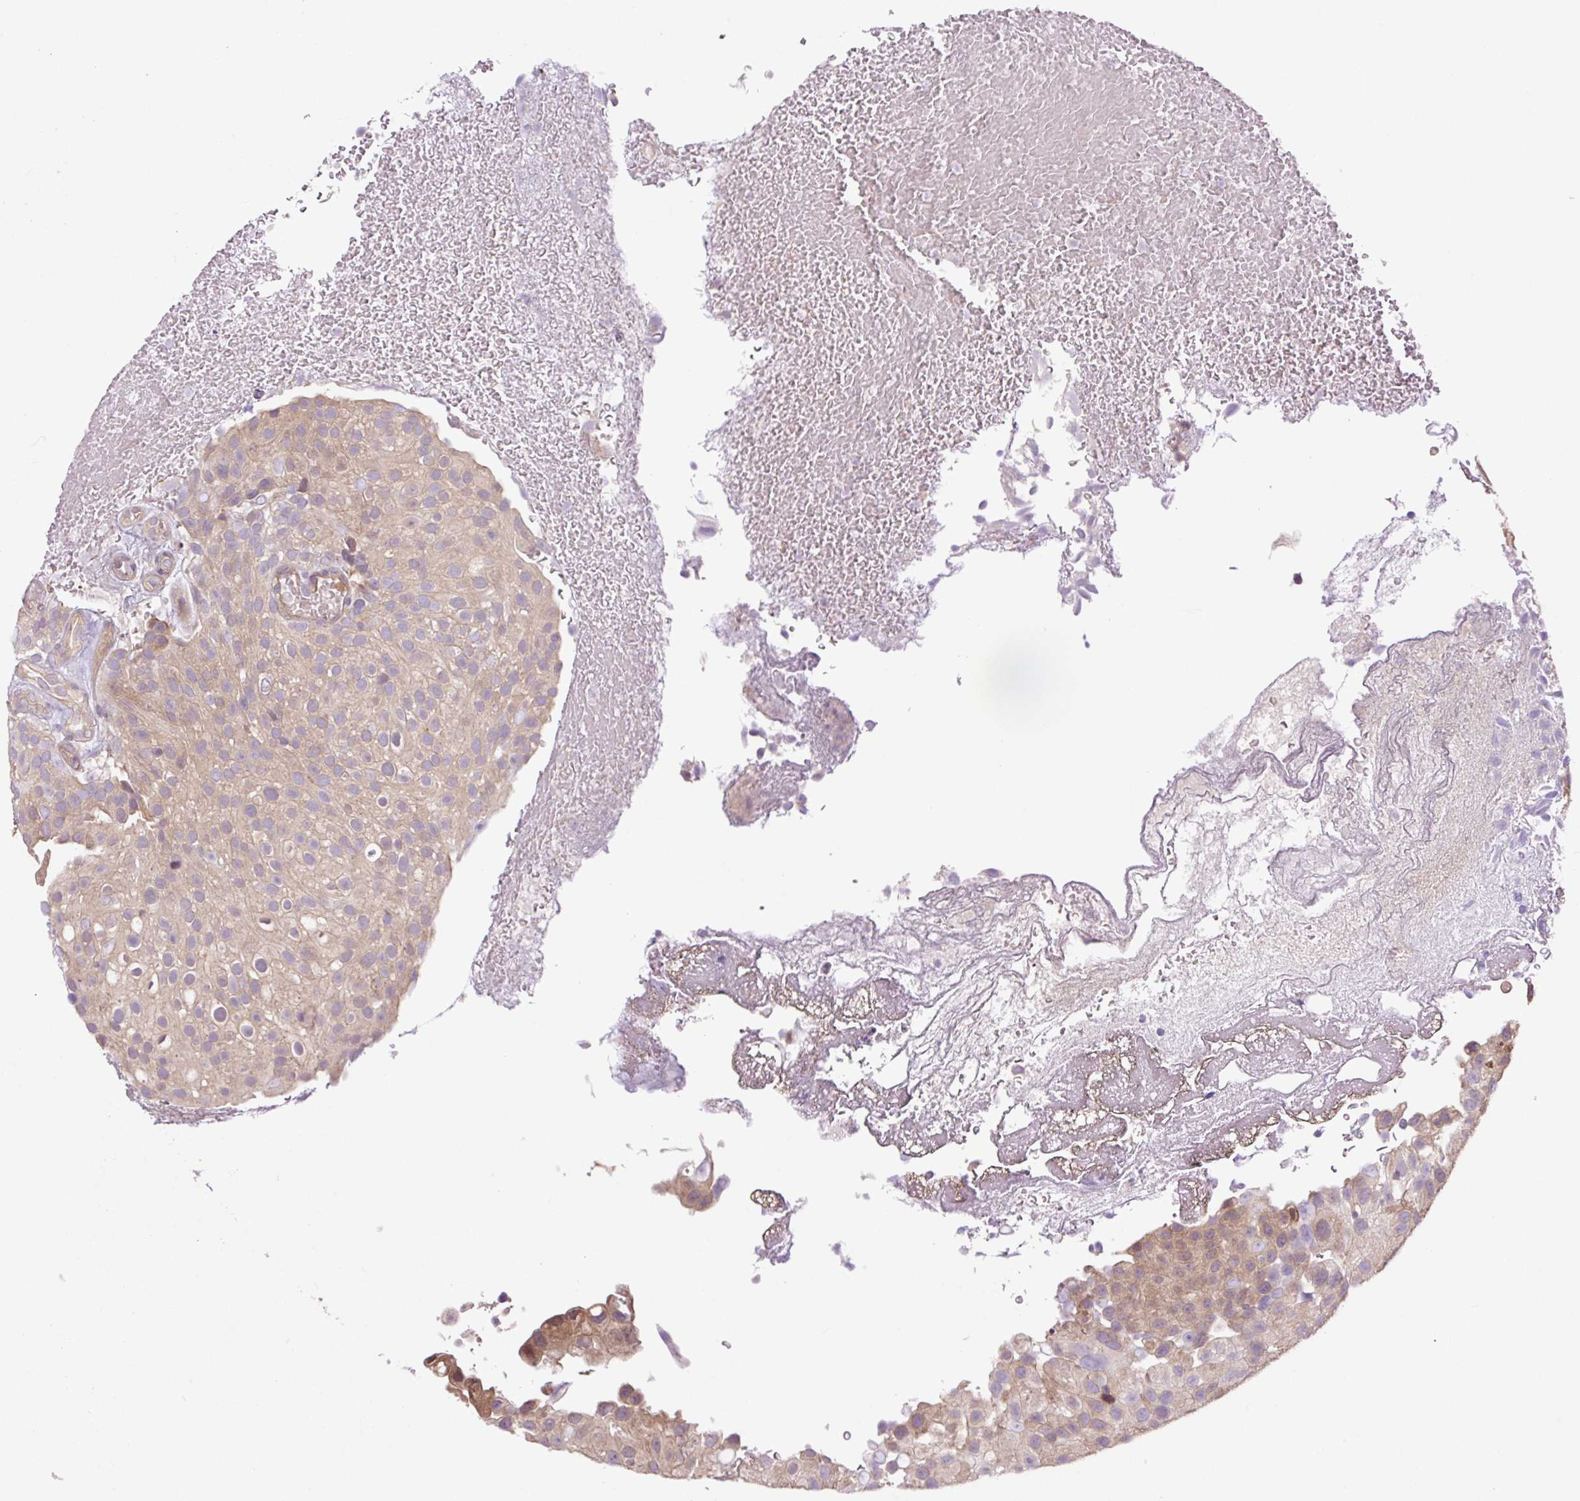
{"staining": {"intensity": "weak", "quantity": ">75%", "location": "cytoplasmic/membranous"}, "tissue": "urothelial cancer", "cell_type": "Tumor cells", "image_type": "cancer", "snomed": [{"axis": "morphology", "description": "Urothelial carcinoma, Low grade"}, {"axis": "topography", "description": "Urinary bladder"}], "caption": "This is an image of immunohistochemistry (IHC) staining of low-grade urothelial carcinoma, which shows weak positivity in the cytoplasmic/membranous of tumor cells.", "gene": "TPT1", "patient": {"sex": "male", "age": 78}}